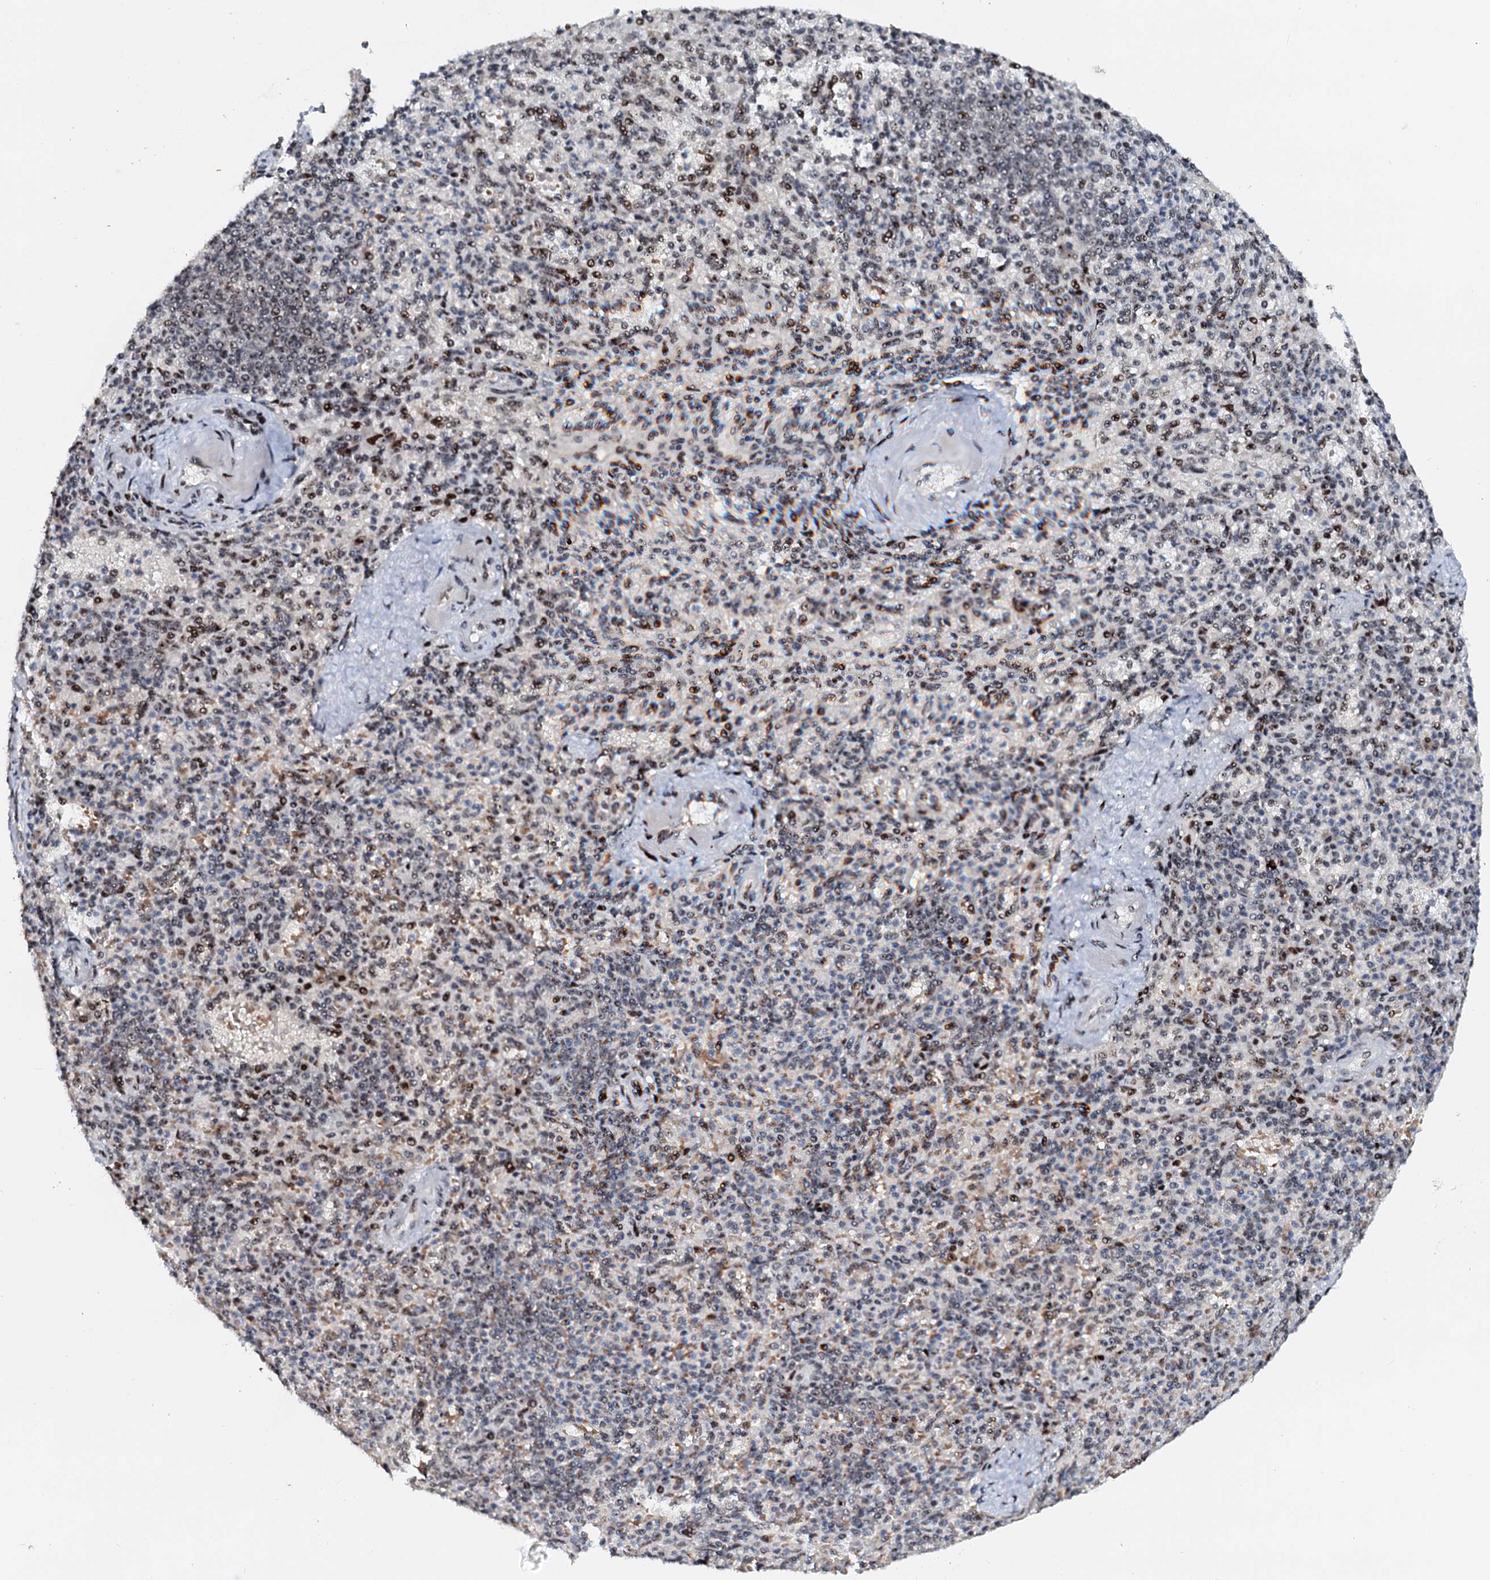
{"staining": {"intensity": "moderate", "quantity": "25%-75%", "location": "nuclear"}, "tissue": "spleen", "cell_type": "Cells in red pulp", "image_type": "normal", "snomed": [{"axis": "morphology", "description": "Normal tissue, NOS"}, {"axis": "topography", "description": "Spleen"}], "caption": "The micrograph exhibits a brown stain indicating the presence of a protein in the nuclear of cells in red pulp in spleen. (Stains: DAB in brown, nuclei in blue, Microscopy: brightfield microscopy at high magnification).", "gene": "NEUROG3", "patient": {"sex": "female", "age": 74}}